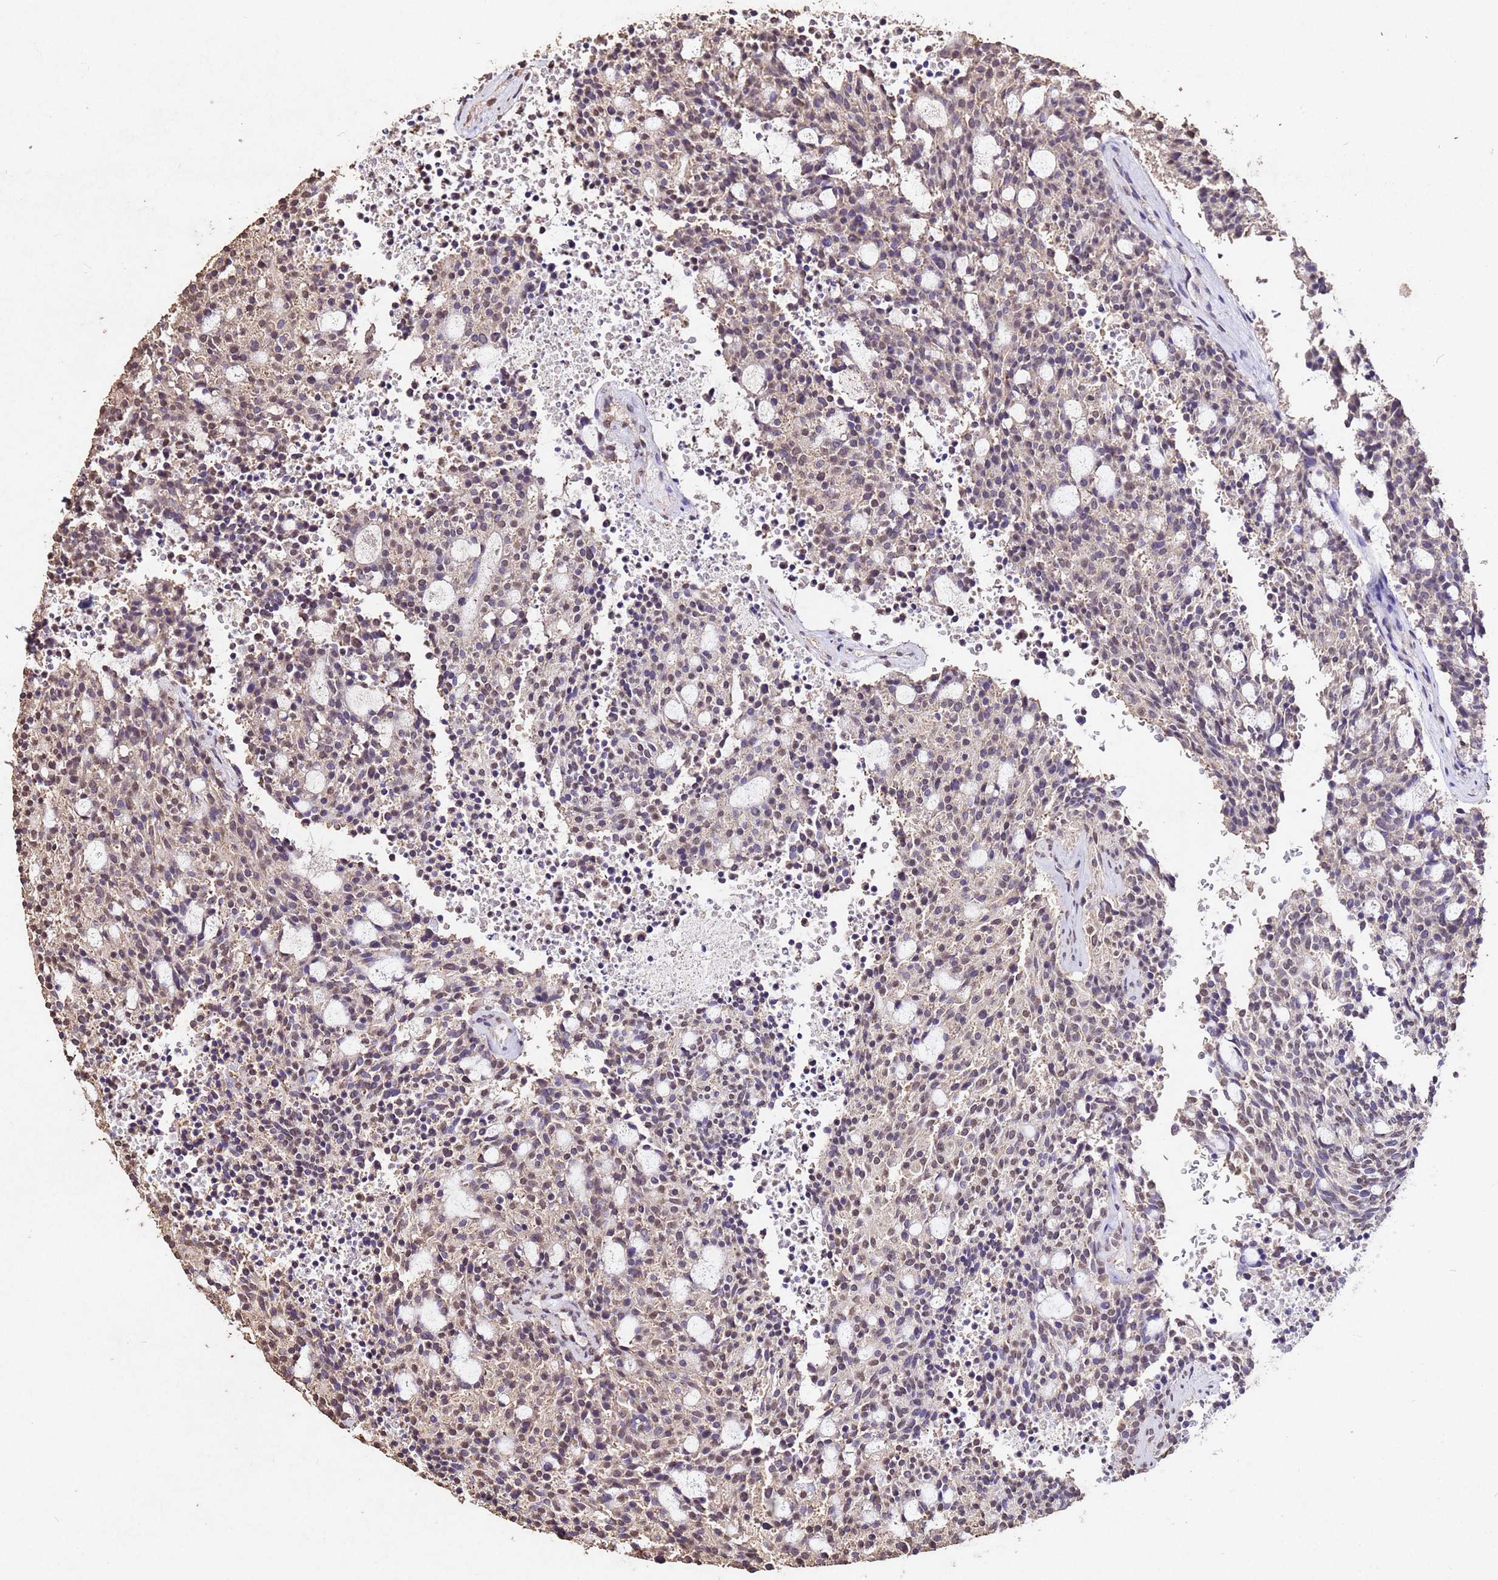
{"staining": {"intensity": "weak", "quantity": "25%-75%", "location": "nuclear"}, "tissue": "carcinoid", "cell_type": "Tumor cells", "image_type": "cancer", "snomed": [{"axis": "morphology", "description": "Carcinoid, malignant, NOS"}, {"axis": "topography", "description": "Pancreas"}], "caption": "Immunohistochemical staining of human malignant carcinoid reveals low levels of weak nuclear expression in approximately 25%-75% of tumor cells.", "gene": "MYOCD", "patient": {"sex": "female", "age": 54}}